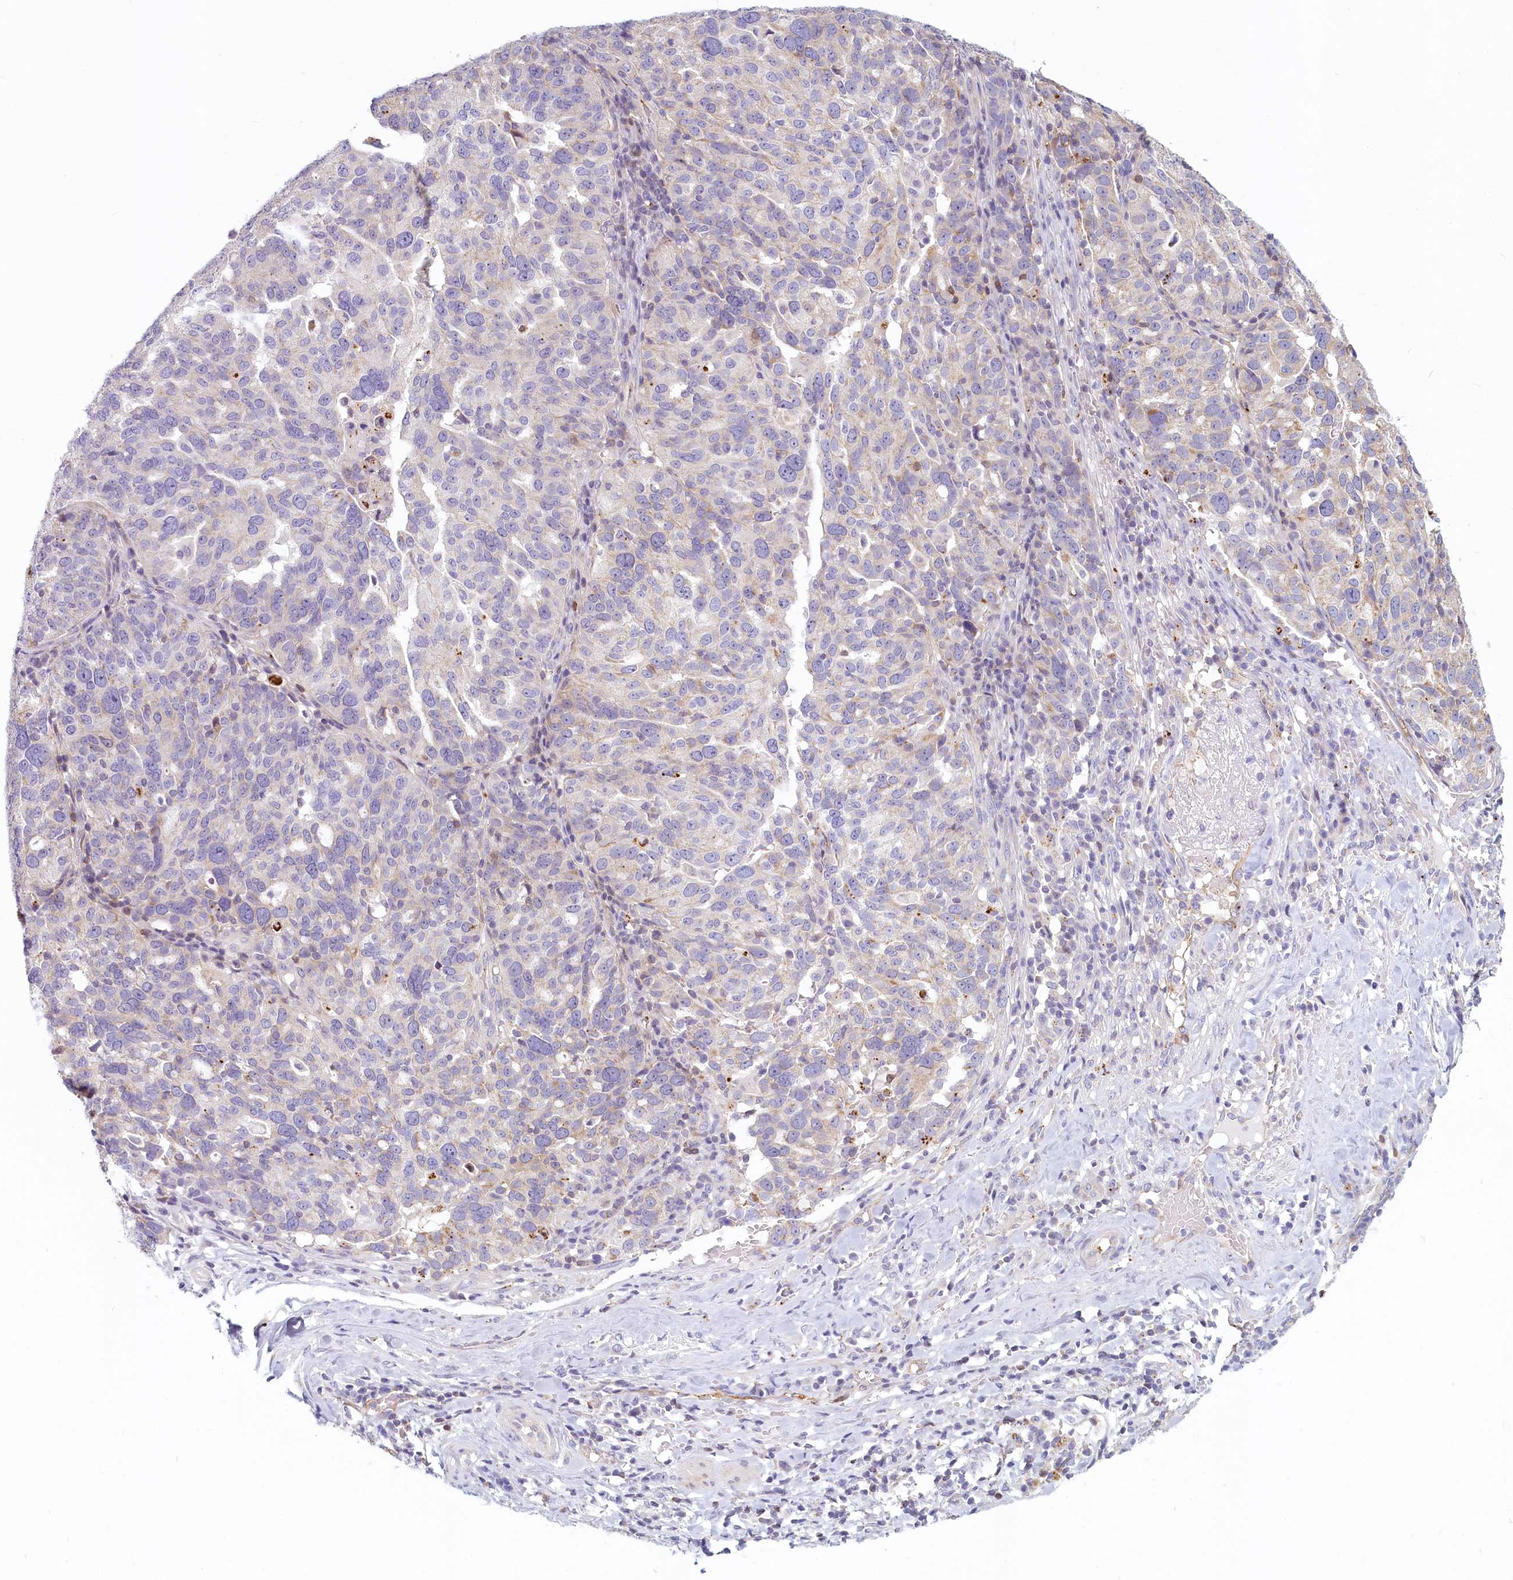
{"staining": {"intensity": "negative", "quantity": "none", "location": "none"}, "tissue": "ovarian cancer", "cell_type": "Tumor cells", "image_type": "cancer", "snomed": [{"axis": "morphology", "description": "Cystadenocarcinoma, serous, NOS"}, {"axis": "topography", "description": "Ovary"}], "caption": "Immunohistochemical staining of human ovarian serous cystadenocarcinoma displays no significant expression in tumor cells. (DAB immunohistochemistry, high magnification).", "gene": "LMOD3", "patient": {"sex": "female", "age": 59}}